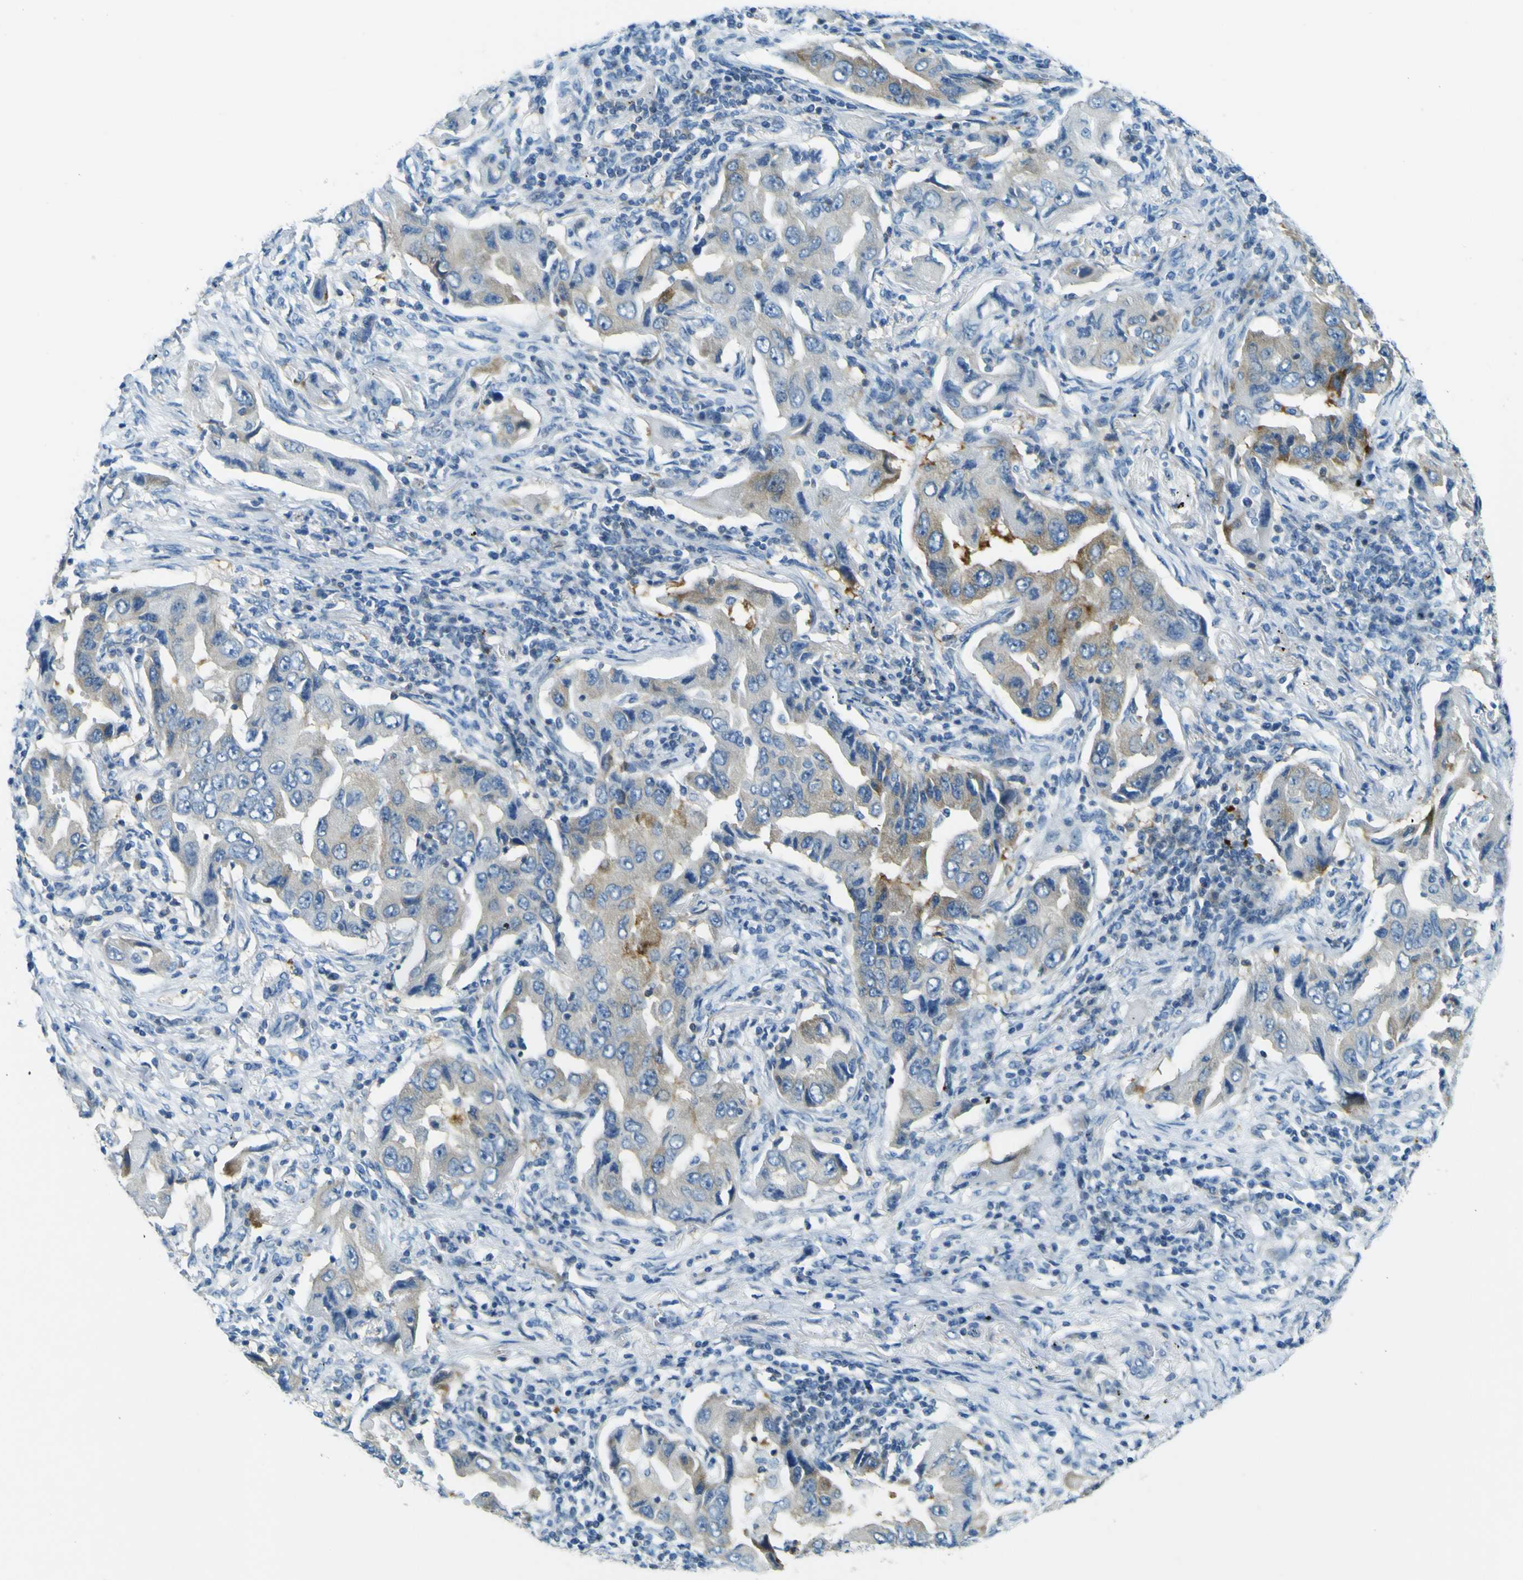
{"staining": {"intensity": "moderate", "quantity": "25%-75%", "location": "cytoplasmic/membranous"}, "tissue": "lung cancer", "cell_type": "Tumor cells", "image_type": "cancer", "snomed": [{"axis": "morphology", "description": "Adenocarcinoma, NOS"}, {"axis": "topography", "description": "Lung"}], "caption": "Lung cancer was stained to show a protein in brown. There is medium levels of moderate cytoplasmic/membranous expression in approximately 25%-75% of tumor cells. The protein is shown in brown color, while the nuclei are stained blue.", "gene": "SORCS1", "patient": {"sex": "female", "age": 65}}